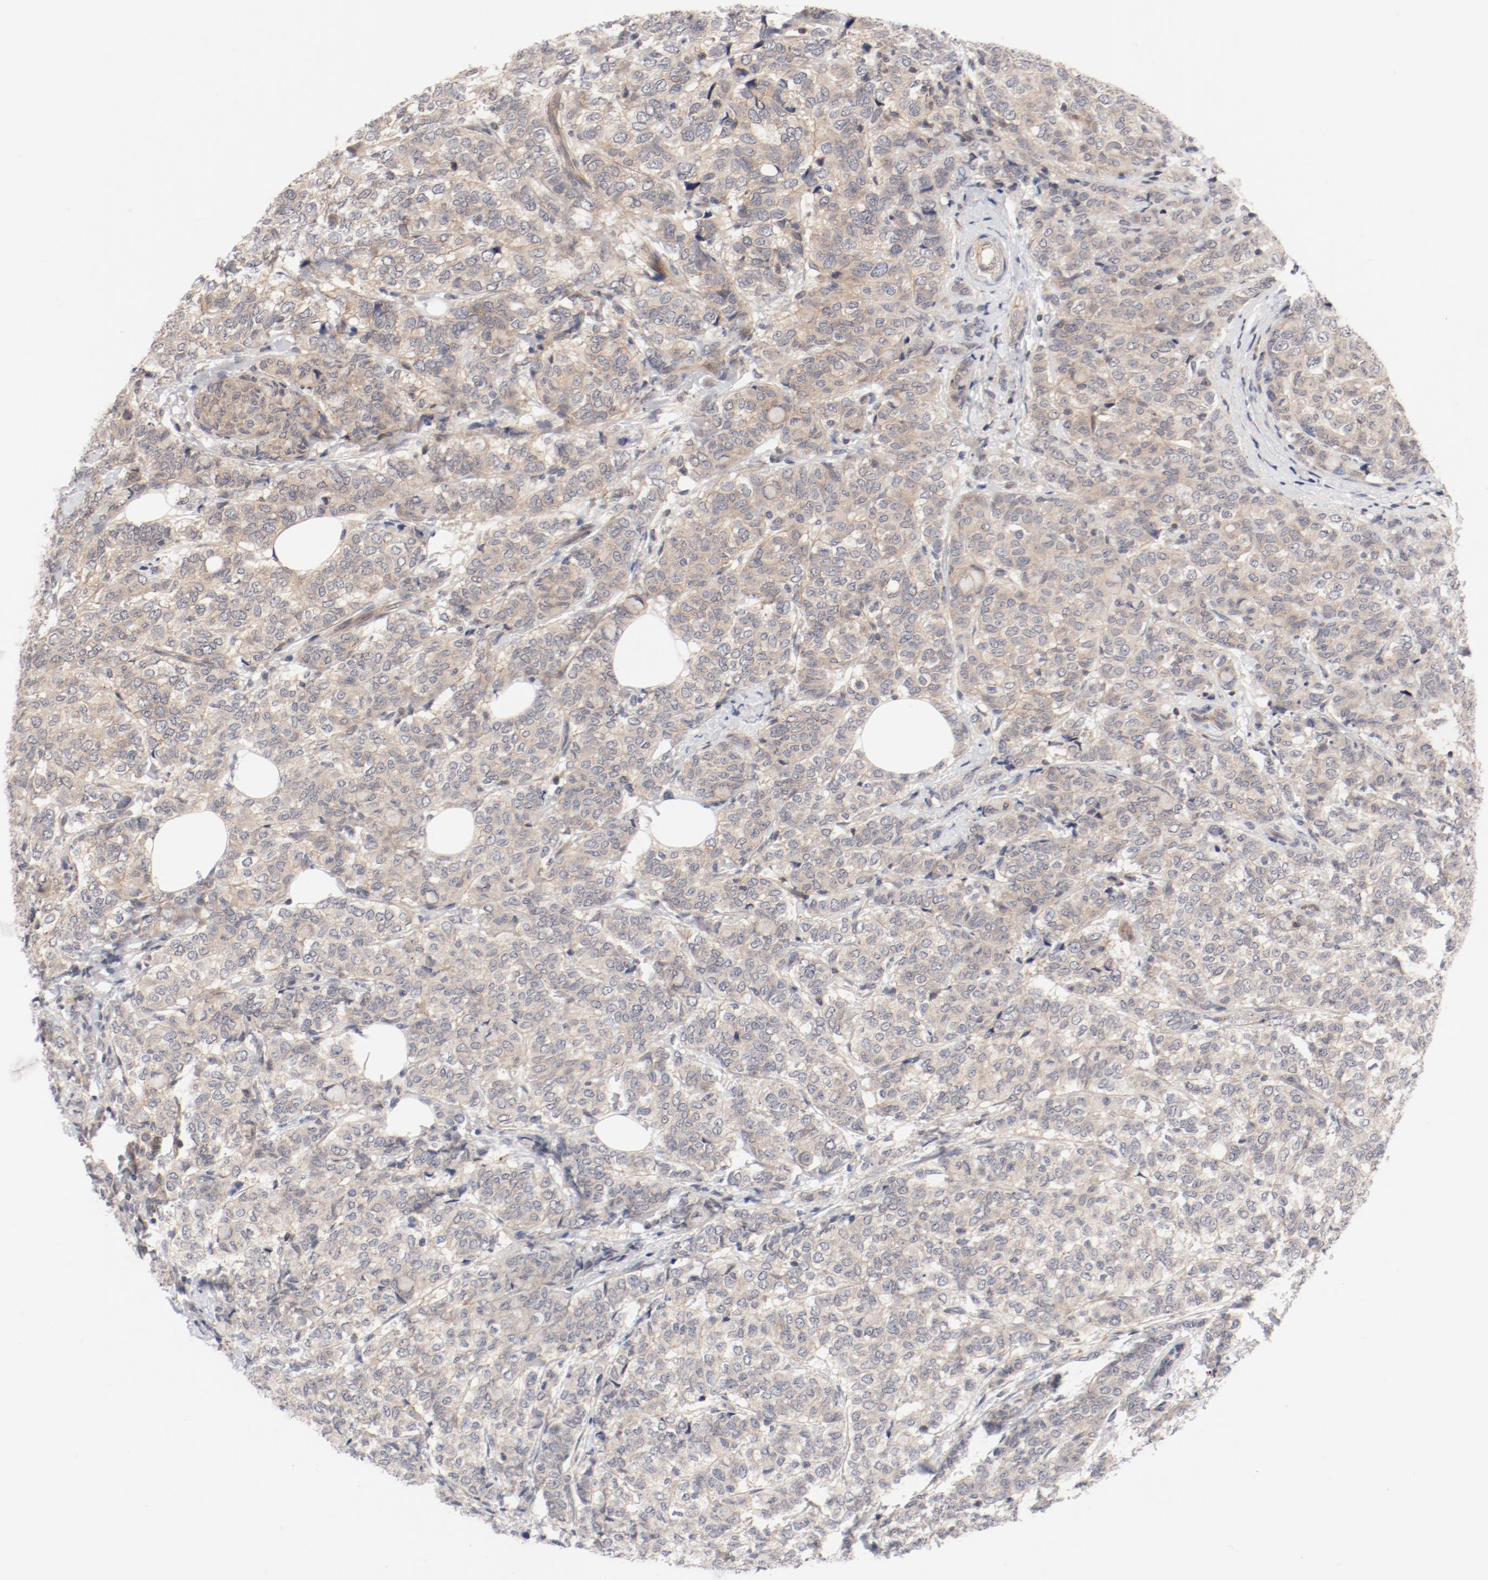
{"staining": {"intensity": "weak", "quantity": ">75%", "location": "cytoplasmic/membranous"}, "tissue": "breast cancer", "cell_type": "Tumor cells", "image_type": "cancer", "snomed": [{"axis": "morphology", "description": "Lobular carcinoma"}, {"axis": "topography", "description": "Breast"}], "caption": "Weak cytoplasmic/membranous expression for a protein is seen in approximately >75% of tumor cells of breast cancer using immunohistochemistry.", "gene": "ZNF267", "patient": {"sex": "female", "age": 60}}